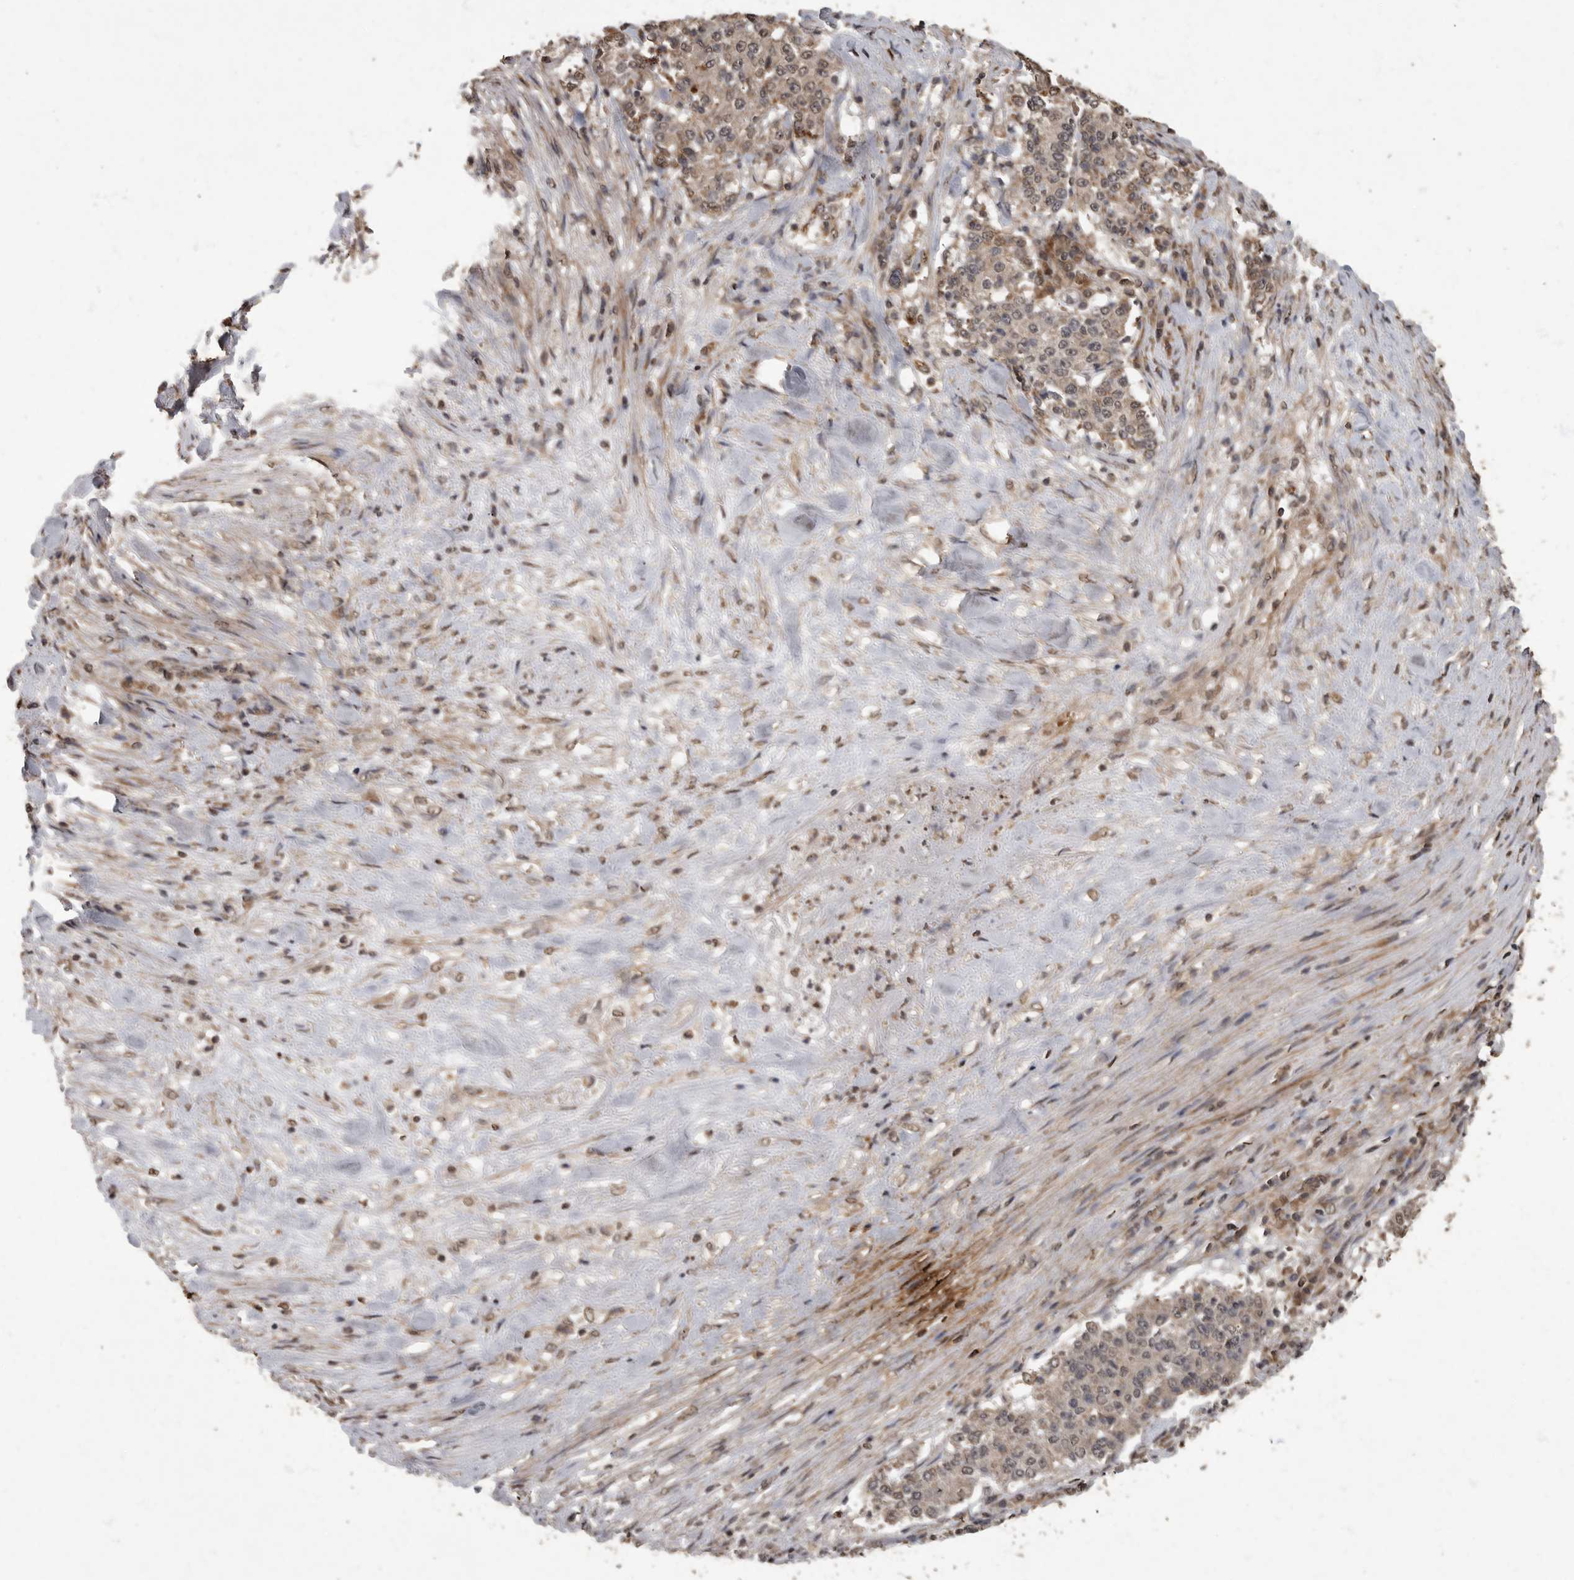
{"staining": {"intensity": "weak", "quantity": ">75%", "location": "cytoplasmic/membranous"}, "tissue": "stomach cancer", "cell_type": "Tumor cells", "image_type": "cancer", "snomed": [{"axis": "morphology", "description": "Adenocarcinoma, NOS"}, {"axis": "topography", "description": "Stomach"}], "caption": "Human stomach cancer stained with a protein marker displays weak staining in tumor cells.", "gene": "MAFG", "patient": {"sex": "male", "age": 59}}